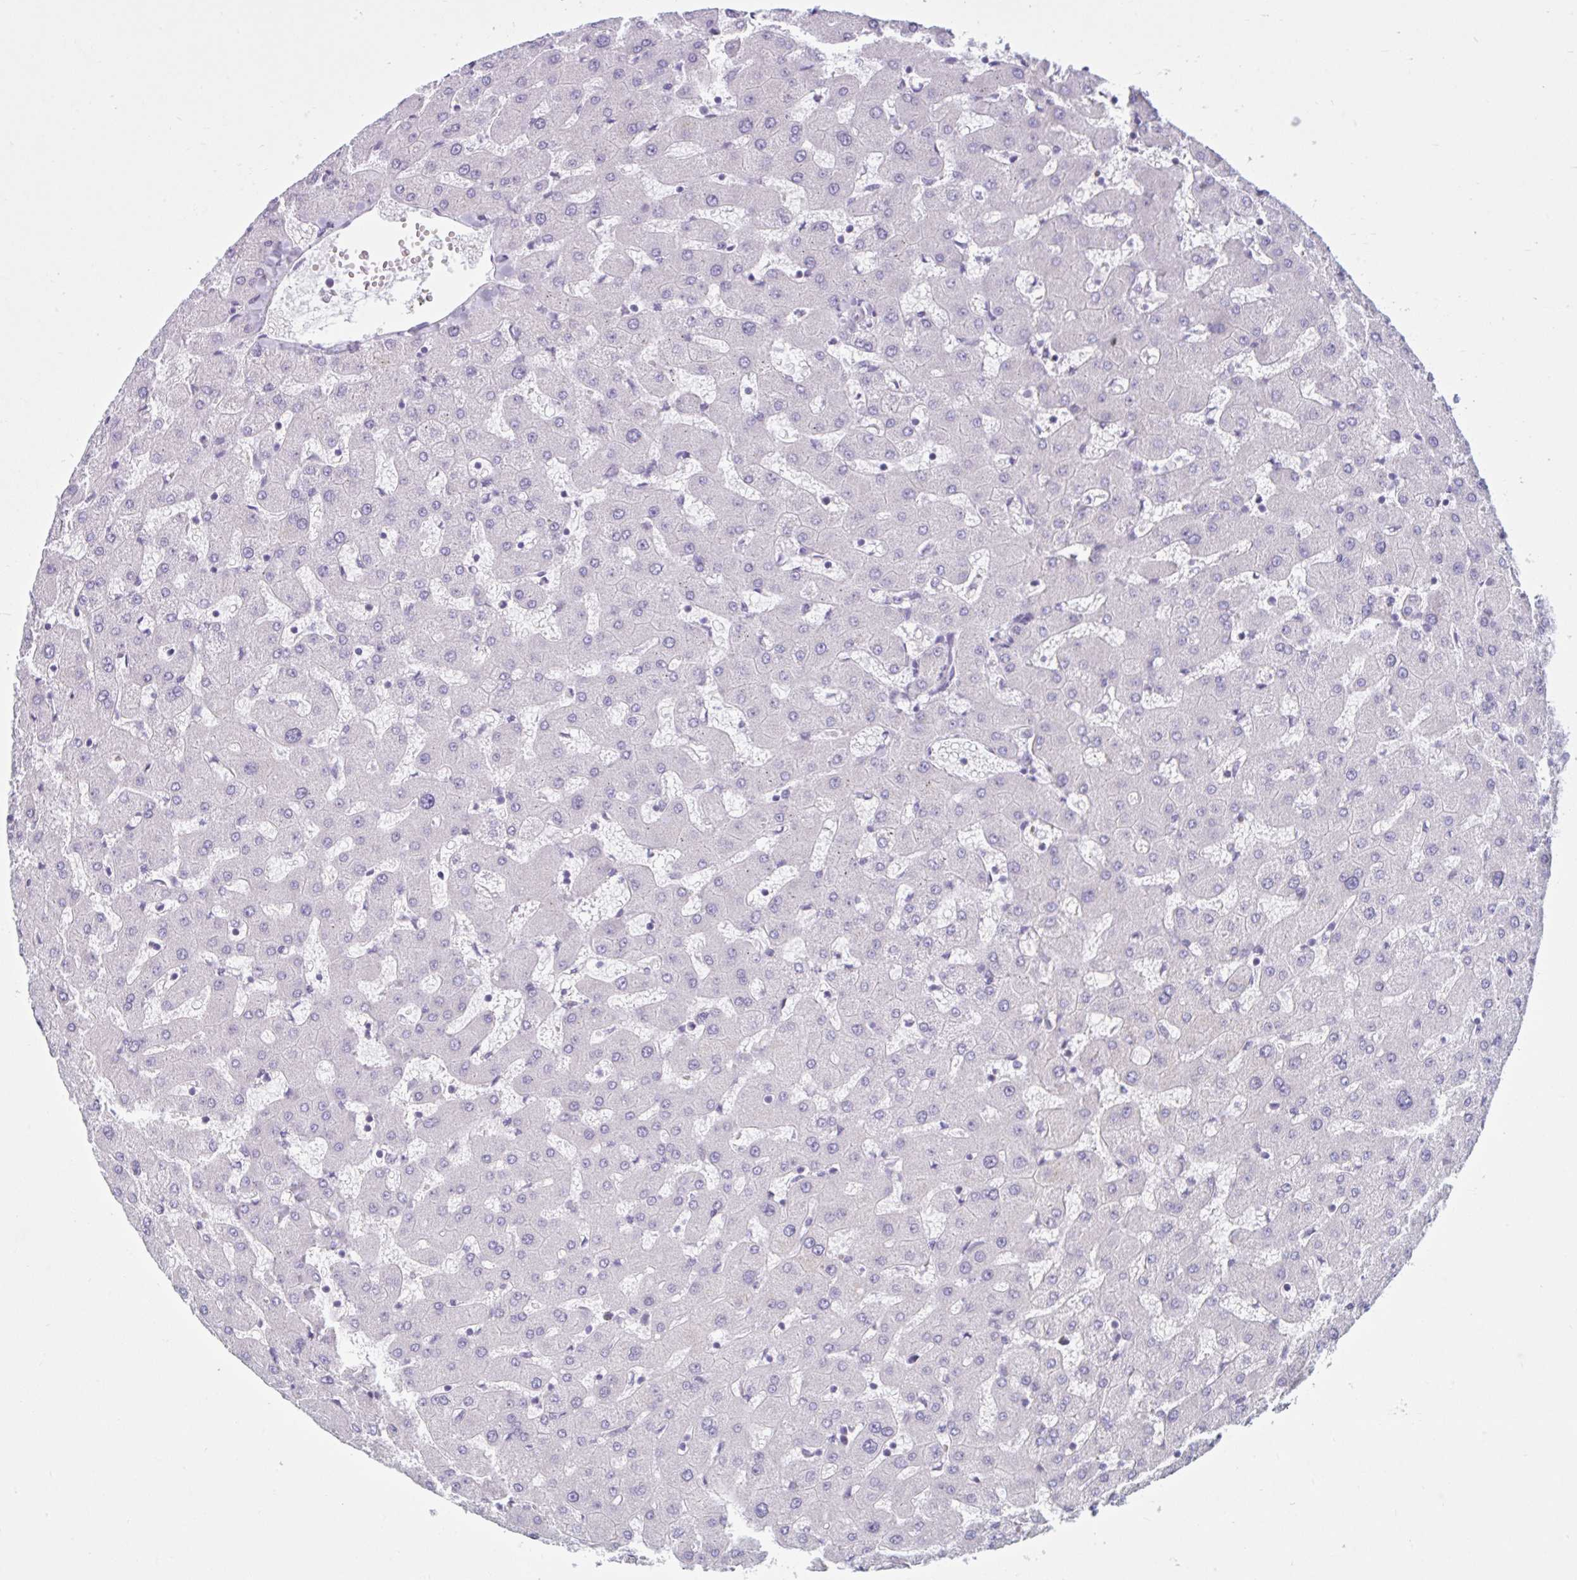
{"staining": {"intensity": "negative", "quantity": "none", "location": "none"}, "tissue": "liver", "cell_type": "Cholangiocytes", "image_type": "normal", "snomed": [{"axis": "morphology", "description": "Normal tissue, NOS"}, {"axis": "topography", "description": "Liver"}], "caption": "The micrograph reveals no significant positivity in cholangiocytes of liver.", "gene": "FAM153A", "patient": {"sex": "female", "age": 63}}